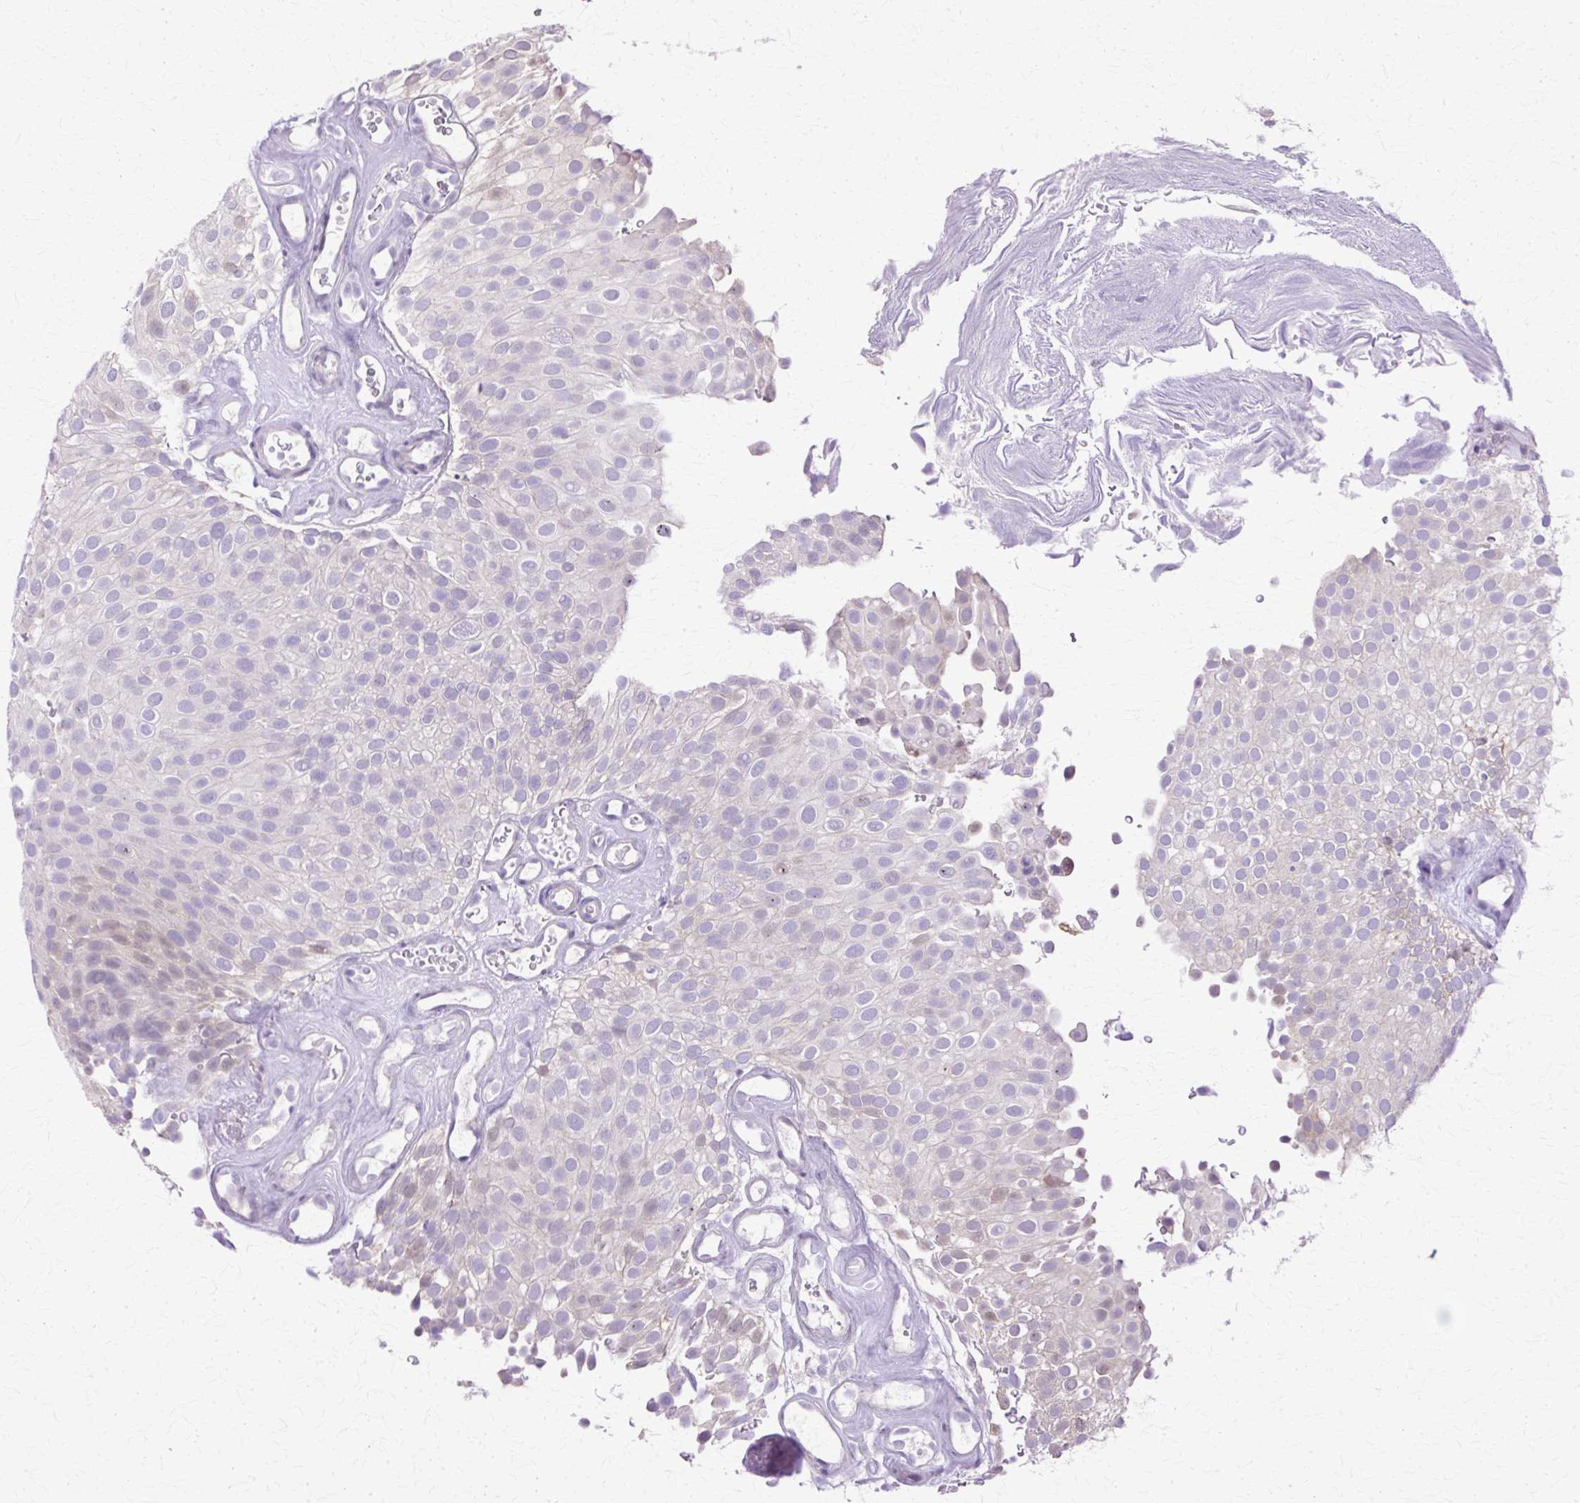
{"staining": {"intensity": "negative", "quantity": "none", "location": "none"}, "tissue": "urothelial cancer", "cell_type": "Tumor cells", "image_type": "cancer", "snomed": [{"axis": "morphology", "description": "Urothelial carcinoma, Low grade"}, {"axis": "topography", "description": "Urinary bladder"}], "caption": "An immunohistochemistry photomicrograph of urothelial carcinoma (low-grade) is shown. There is no staining in tumor cells of urothelial carcinoma (low-grade). (Stains: DAB IHC with hematoxylin counter stain, Microscopy: brightfield microscopy at high magnification).", "gene": "HSPA8", "patient": {"sex": "male", "age": 78}}